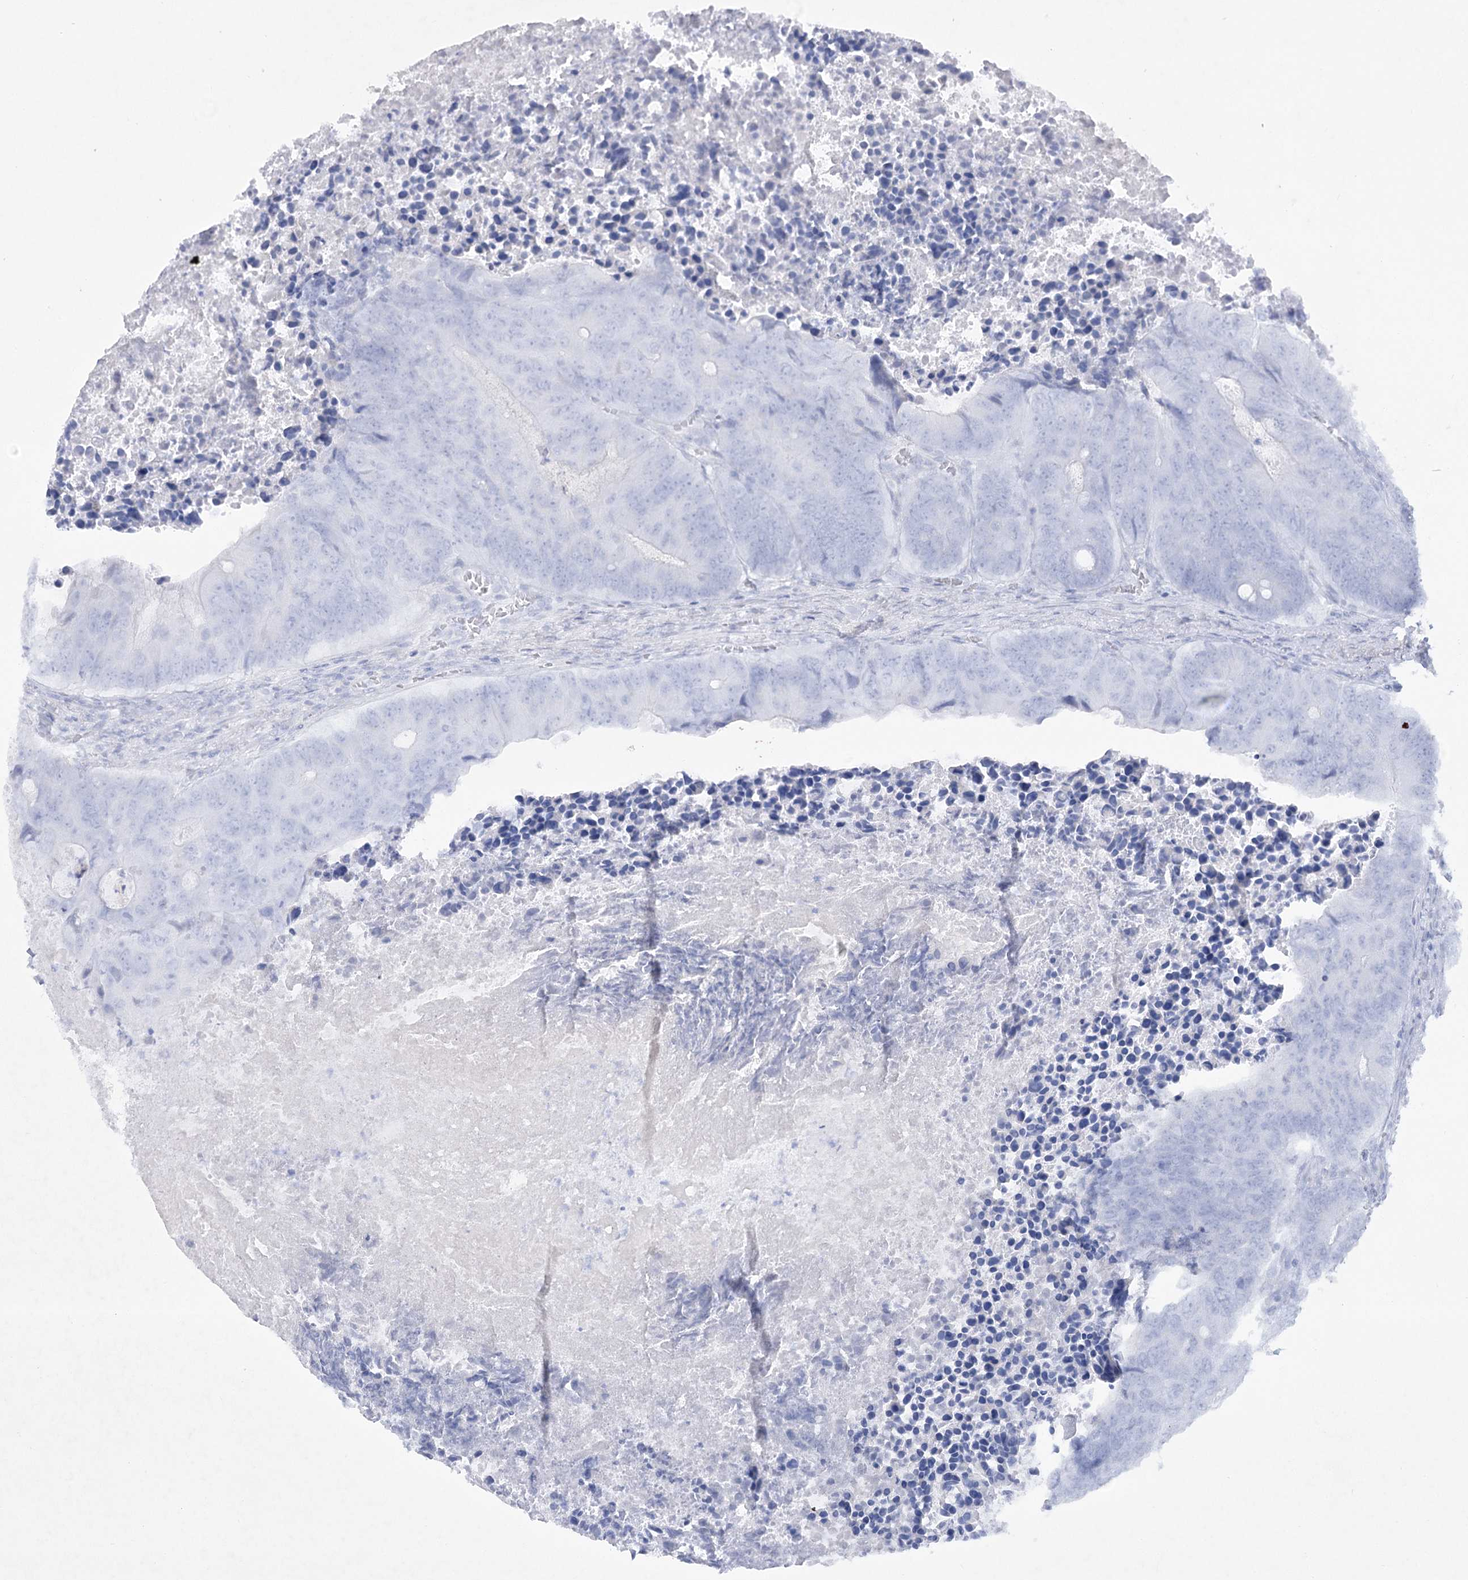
{"staining": {"intensity": "negative", "quantity": "none", "location": "none"}, "tissue": "colorectal cancer", "cell_type": "Tumor cells", "image_type": "cancer", "snomed": [{"axis": "morphology", "description": "Adenocarcinoma, NOS"}, {"axis": "topography", "description": "Colon"}], "caption": "Immunohistochemical staining of colorectal cancer (adenocarcinoma) exhibits no significant positivity in tumor cells.", "gene": "GBF1", "patient": {"sex": "male", "age": 87}}